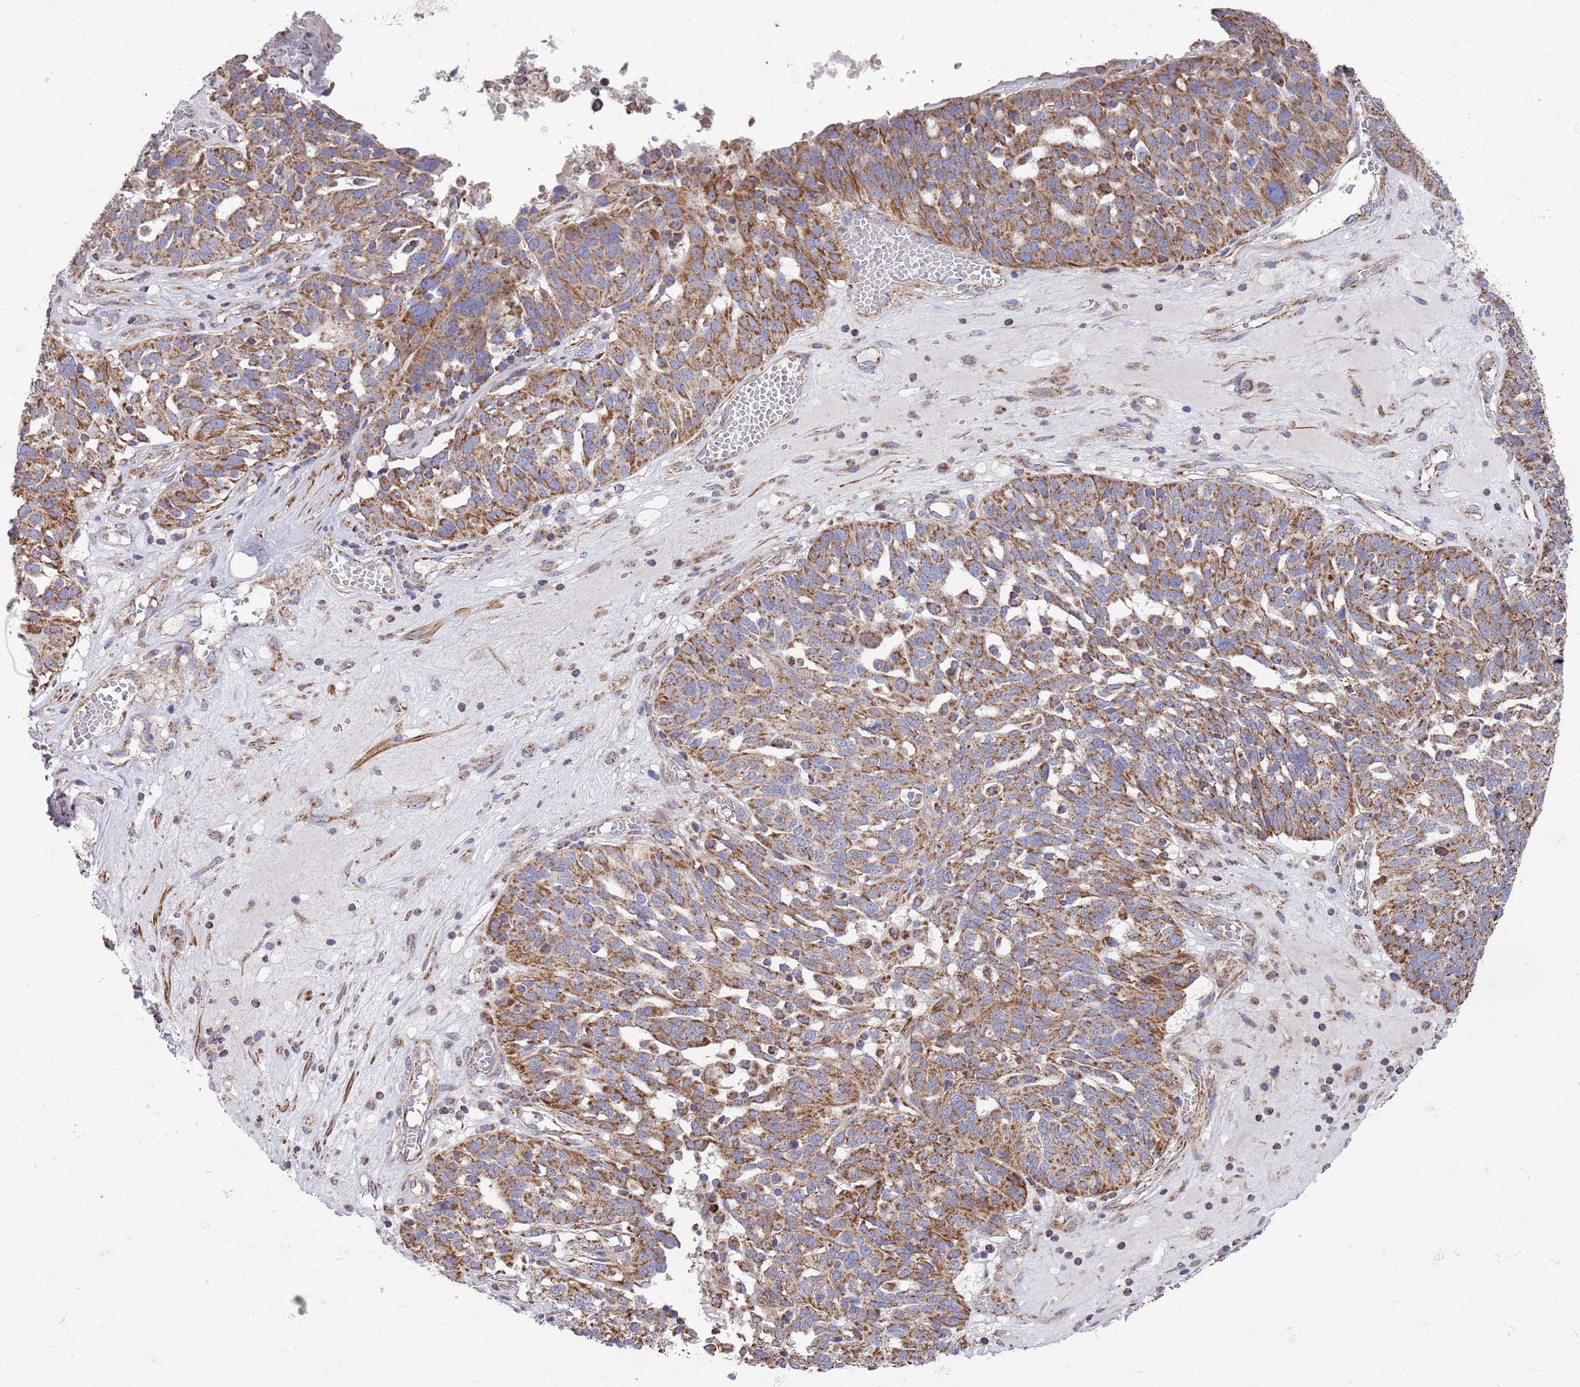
{"staining": {"intensity": "moderate", "quantity": ">75%", "location": "cytoplasmic/membranous"}, "tissue": "ovarian cancer", "cell_type": "Tumor cells", "image_type": "cancer", "snomed": [{"axis": "morphology", "description": "Cystadenocarcinoma, serous, NOS"}, {"axis": "topography", "description": "Ovary"}], "caption": "This micrograph demonstrates ovarian cancer stained with IHC to label a protein in brown. The cytoplasmic/membranous of tumor cells show moderate positivity for the protein. Nuclei are counter-stained blue.", "gene": "WDFY3", "patient": {"sex": "female", "age": 59}}